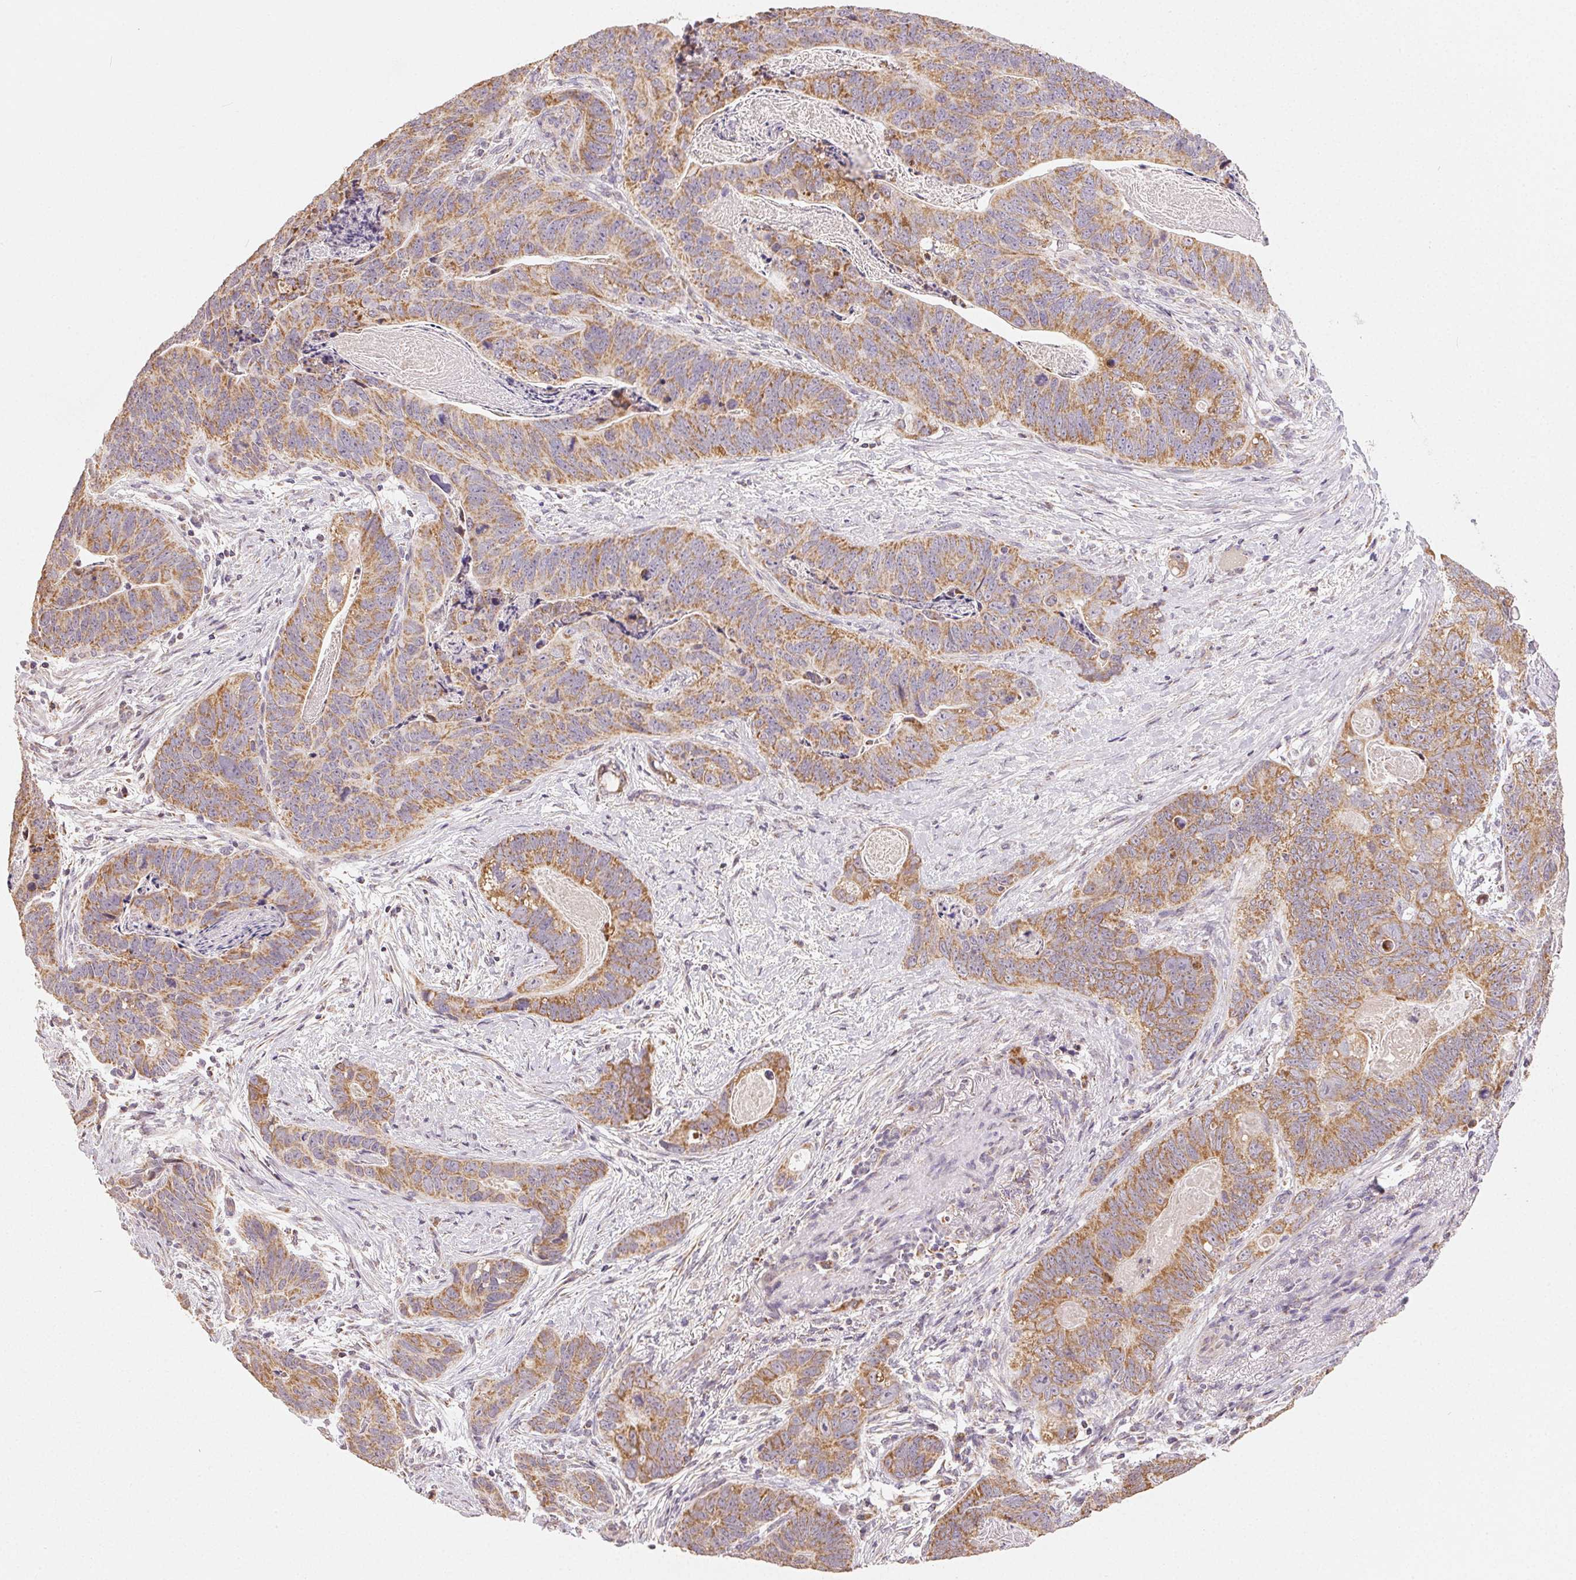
{"staining": {"intensity": "moderate", "quantity": ">75%", "location": "cytoplasmic/membranous"}, "tissue": "stomach cancer", "cell_type": "Tumor cells", "image_type": "cancer", "snomed": [{"axis": "morphology", "description": "Normal tissue, NOS"}, {"axis": "morphology", "description": "Adenocarcinoma, NOS"}, {"axis": "topography", "description": "Stomach"}], "caption": "Adenocarcinoma (stomach) stained with immunohistochemistry exhibits moderate cytoplasmic/membranous staining in approximately >75% of tumor cells.", "gene": "CLASP1", "patient": {"sex": "female", "age": 89}}